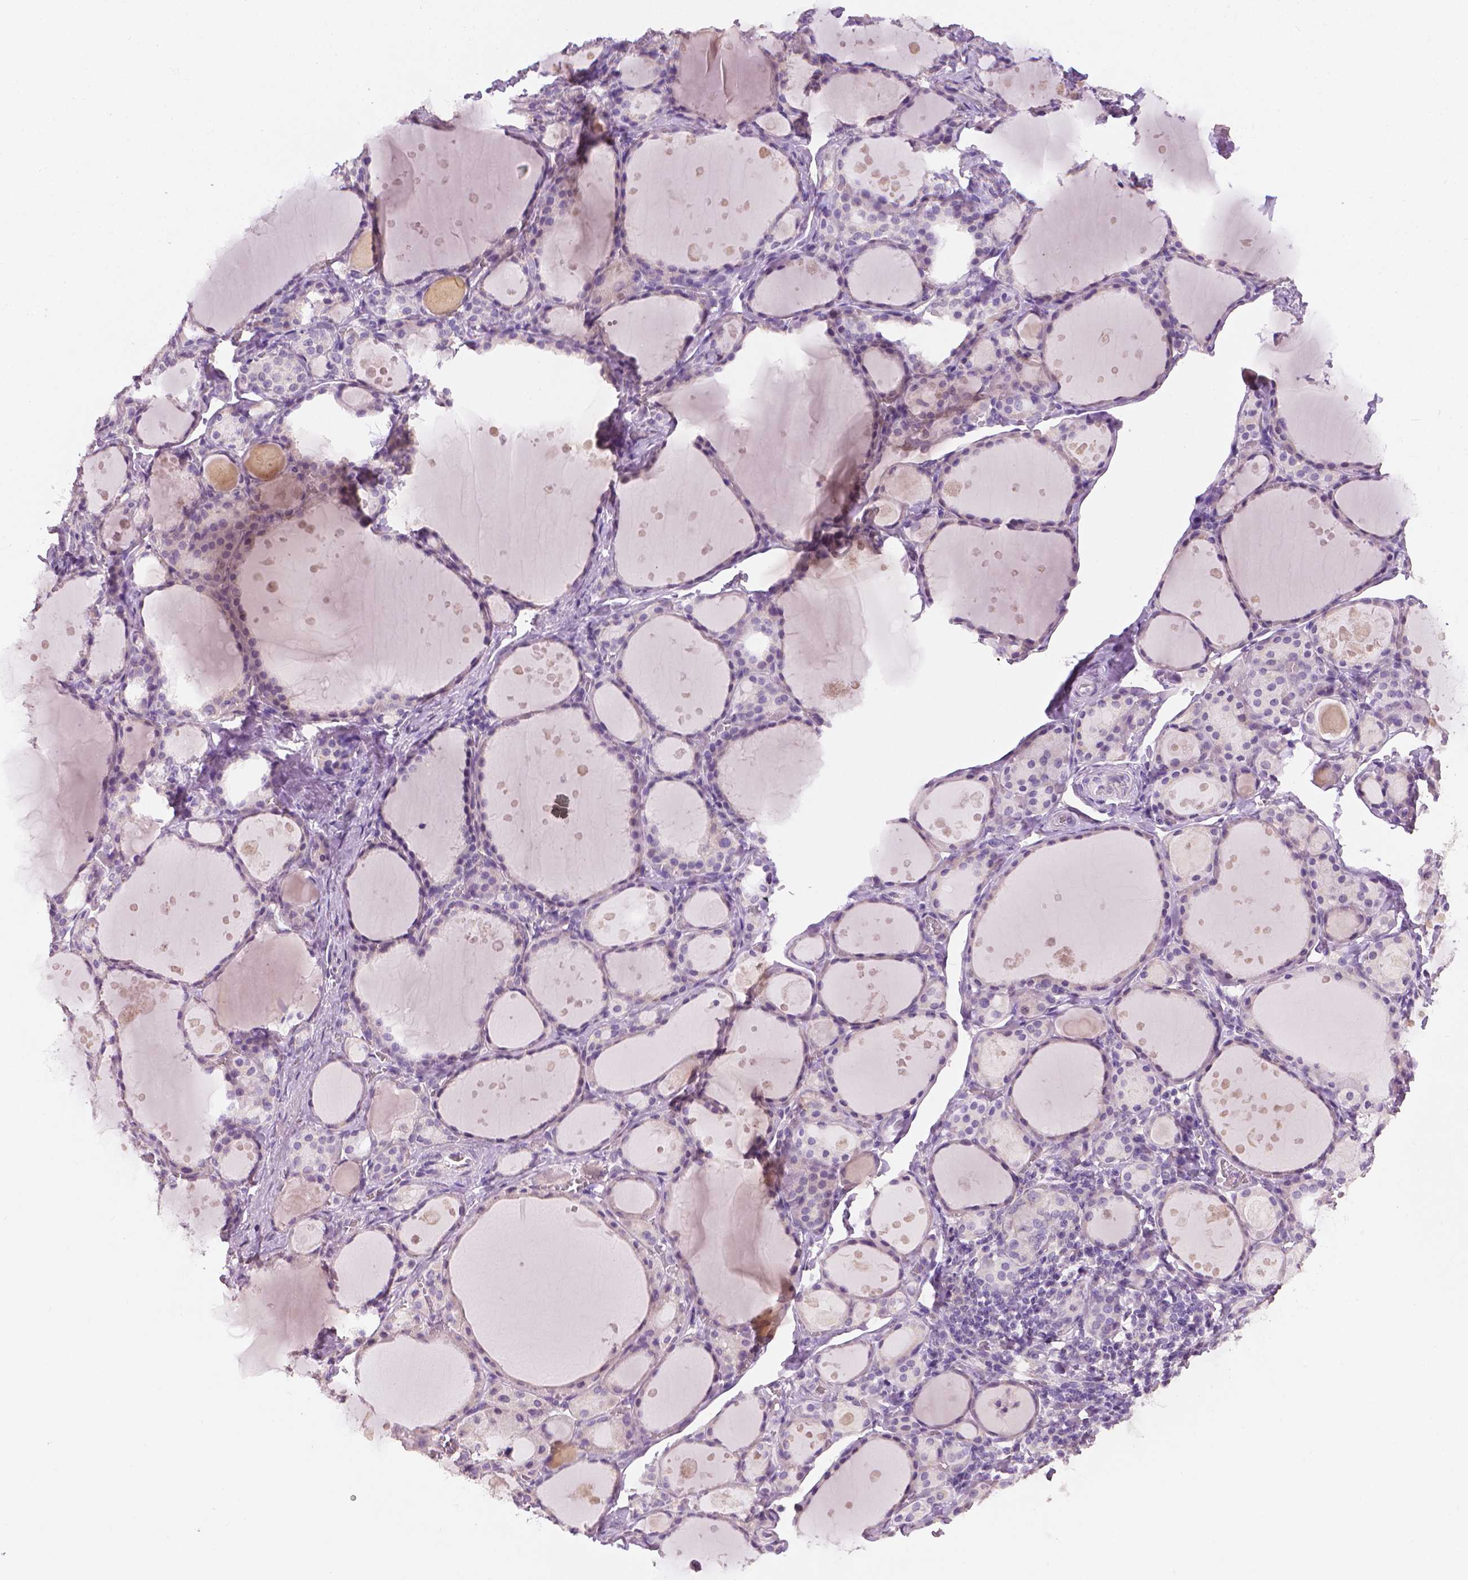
{"staining": {"intensity": "negative", "quantity": "none", "location": "none"}, "tissue": "thyroid gland", "cell_type": "Glandular cells", "image_type": "normal", "snomed": [{"axis": "morphology", "description": "Normal tissue, NOS"}, {"axis": "topography", "description": "Thyroid gland"}], "caption": "Unremarkable thyroid gland was stained to show a protein in brown. There is no significant staining in glandular cells. (DAB (3,3'-diaminobenzidine) immunohistochemistry with hematoxylin counter stain).", "gene": "FASN", "patient": {"sex": "male", "age": 68}}